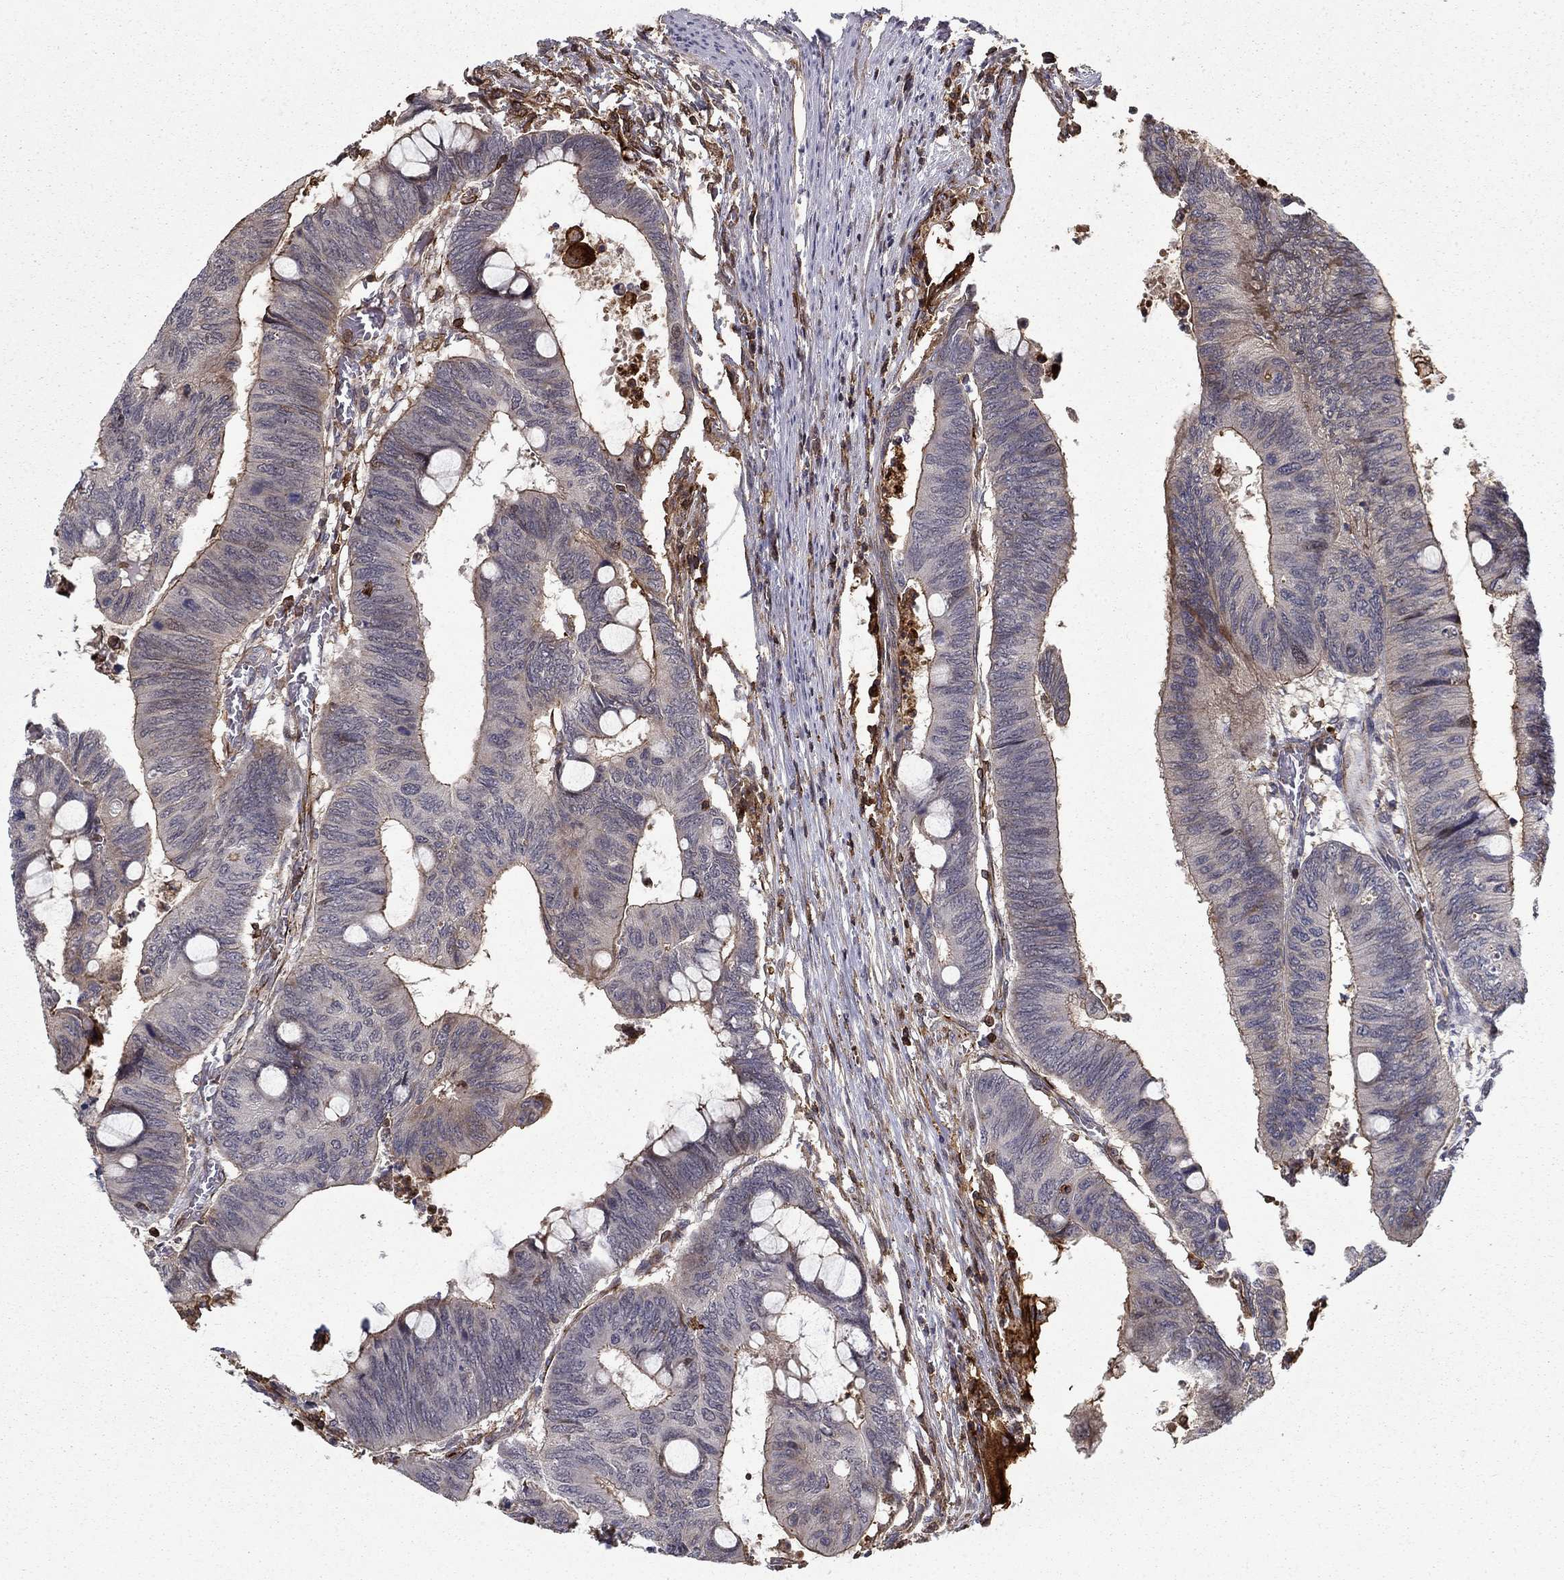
{"staining": {"intensity": "moderate", "quantity": "<25%", "location": "cytoplasmic/membranous"}, "tissue": "colorectal cancer", "cell_type": "Tumor cells", "image_type": "cancer", "snomed": [{"axis": "morphology", "description": "Normal tissue, NOS"}, {"axis": "morphology", "description": "Adenocarcinoma, NOS"}, {"axis": "topography", "description": "Rectum"}, {"axis": "topography", "description": "Peripheral nerve tissue"}], "caption": "Colorectal adenocarcinoma stained with DAB (3,3'-diaminobenzidine) IHC reveals low levels of moderate cytoplasmic/membranous positivity in approximately <25% of tumor cells. (Stains: DAB in brown, nuclei in blue, Microscopy: brightfield microscopy at high magnification).", "gene": "ADM", "patient": {"sex": "male", "age": 92}}